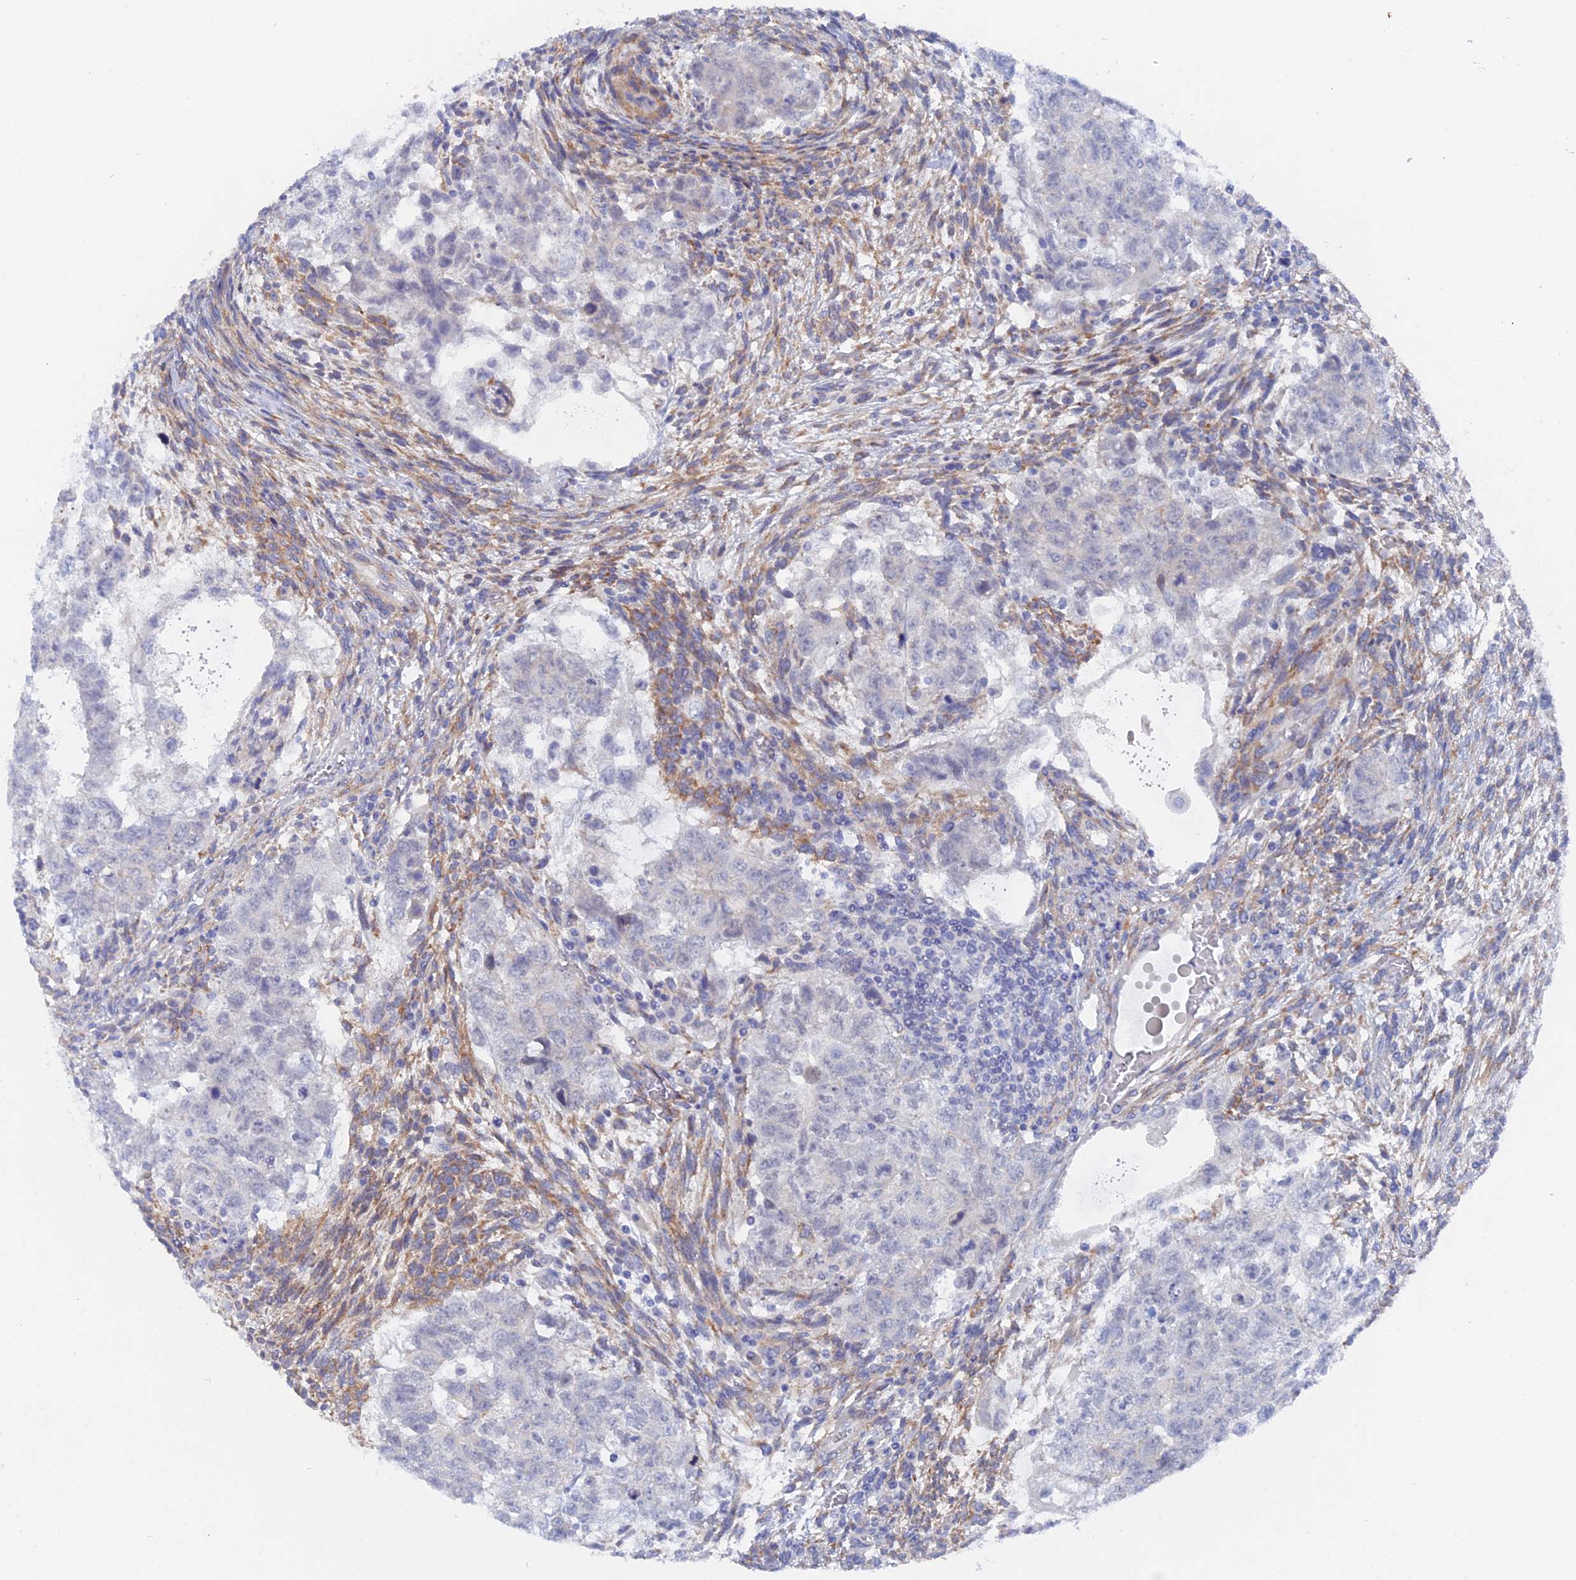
{"staining": {"intensity": "negative", "quantity": "none", "location": "none"}, "tissue": "testis cancer", "cell_type": "Tumor cells", "image_type": "cancer", "snomed": [{"axis": "morphology", "description": "Carcinoma, Embryonal, NOS"}, {"axis": "topography", "description": "Testis"}], "caption": "The IHC micrograph has no significant staining in tumor cells of testis cancer (embryonal carcinoma) tissue.", "gene": "DACT3", "patient": {"sex": "male", "age": 37}}